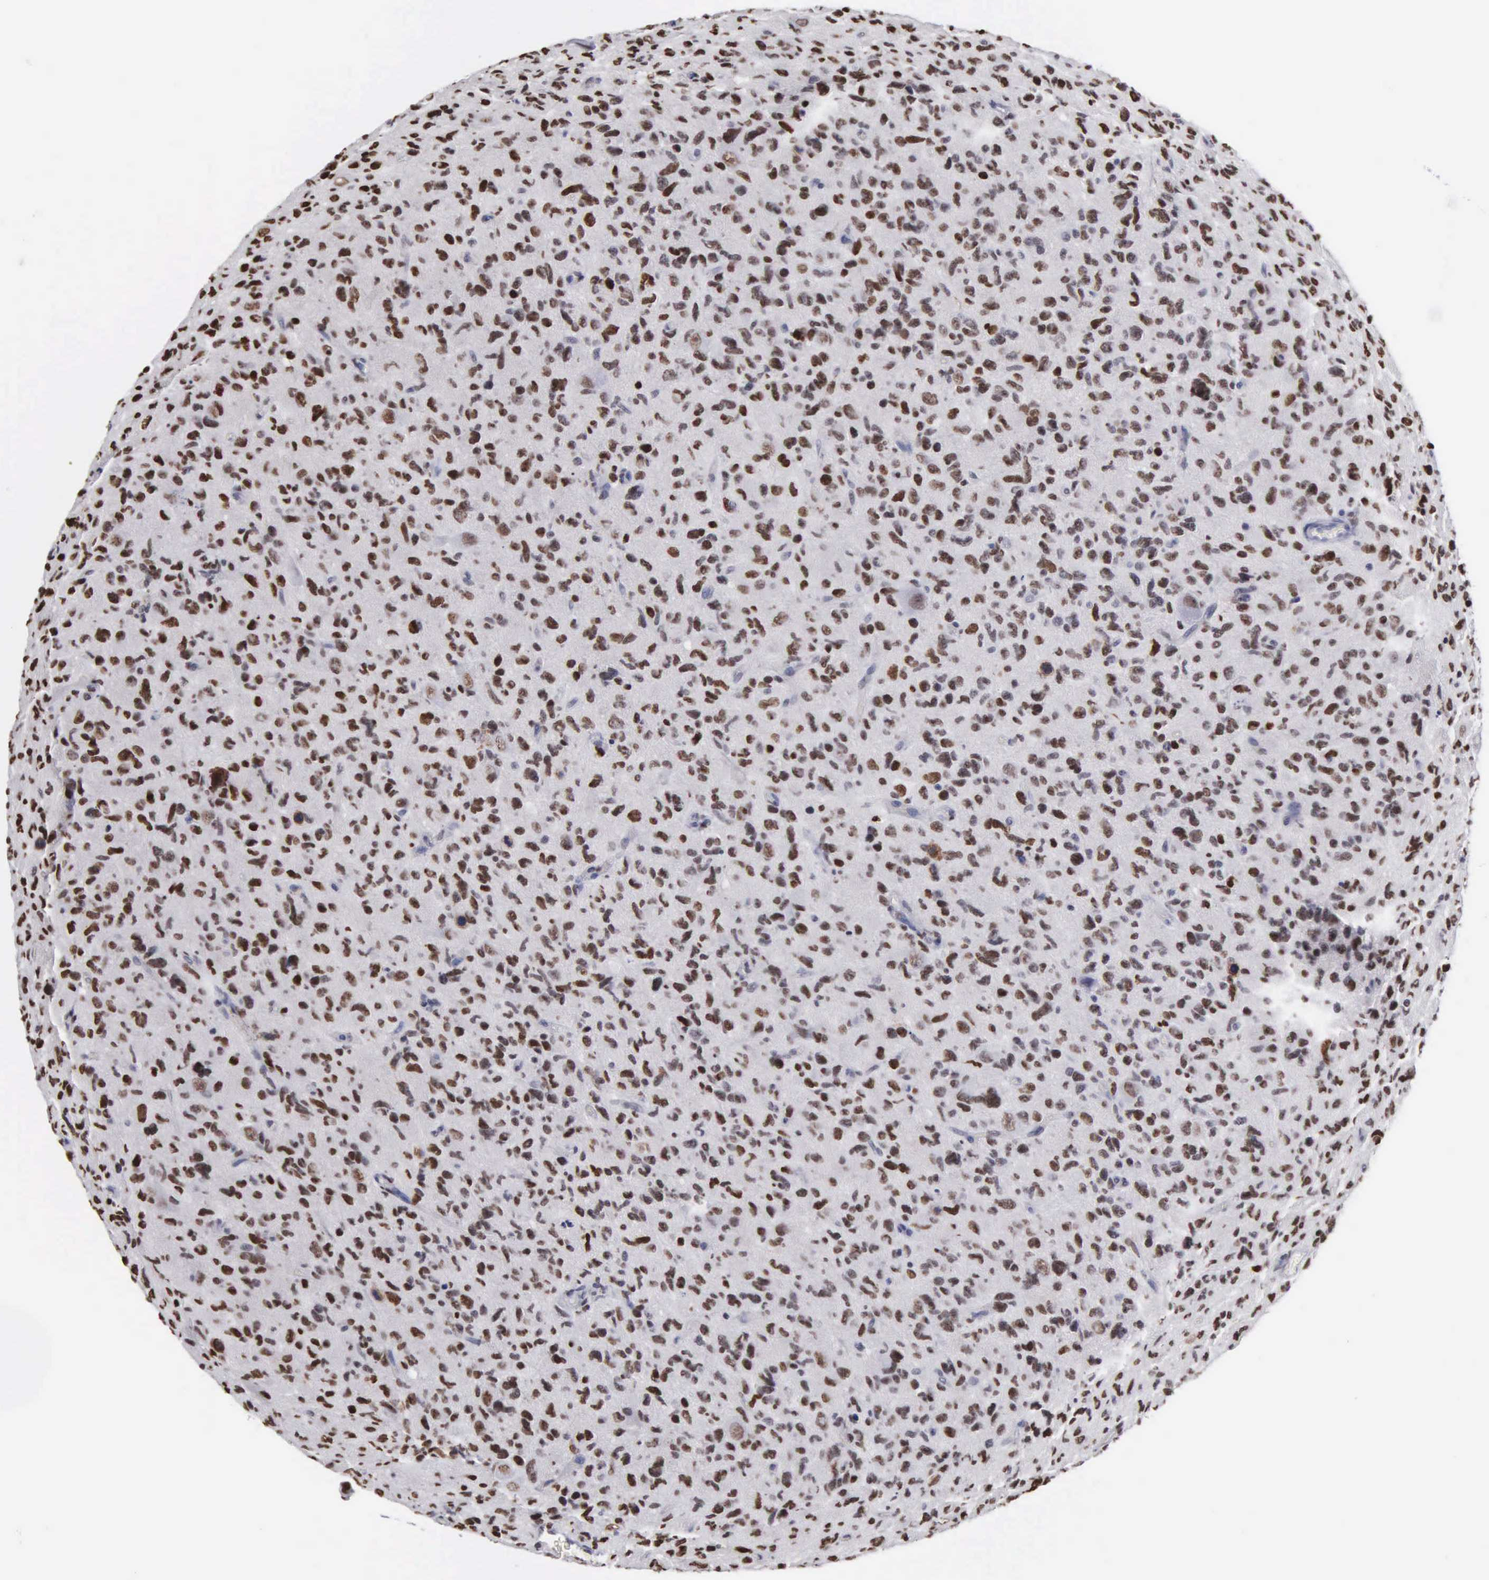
{"staining": {"intensity": "strong", "quantity": ">75%", "location": "nuclear"}, "tissue": "glioma", "cell_type": "Tumor cells", "image_type": "cancer", "snomed": [{"axis": "morphology", "description": "Glioma, malignant, High grade"}, {"axis": "topography", "description": "Brain"}], "caption": "Malignant glioma (high-grade) stained with a brown dye shows strong nuclear positive staining in about >75% of tumor cells.", "gene": "CCNG1", "patient": {"sex": "female", "age": 60}}